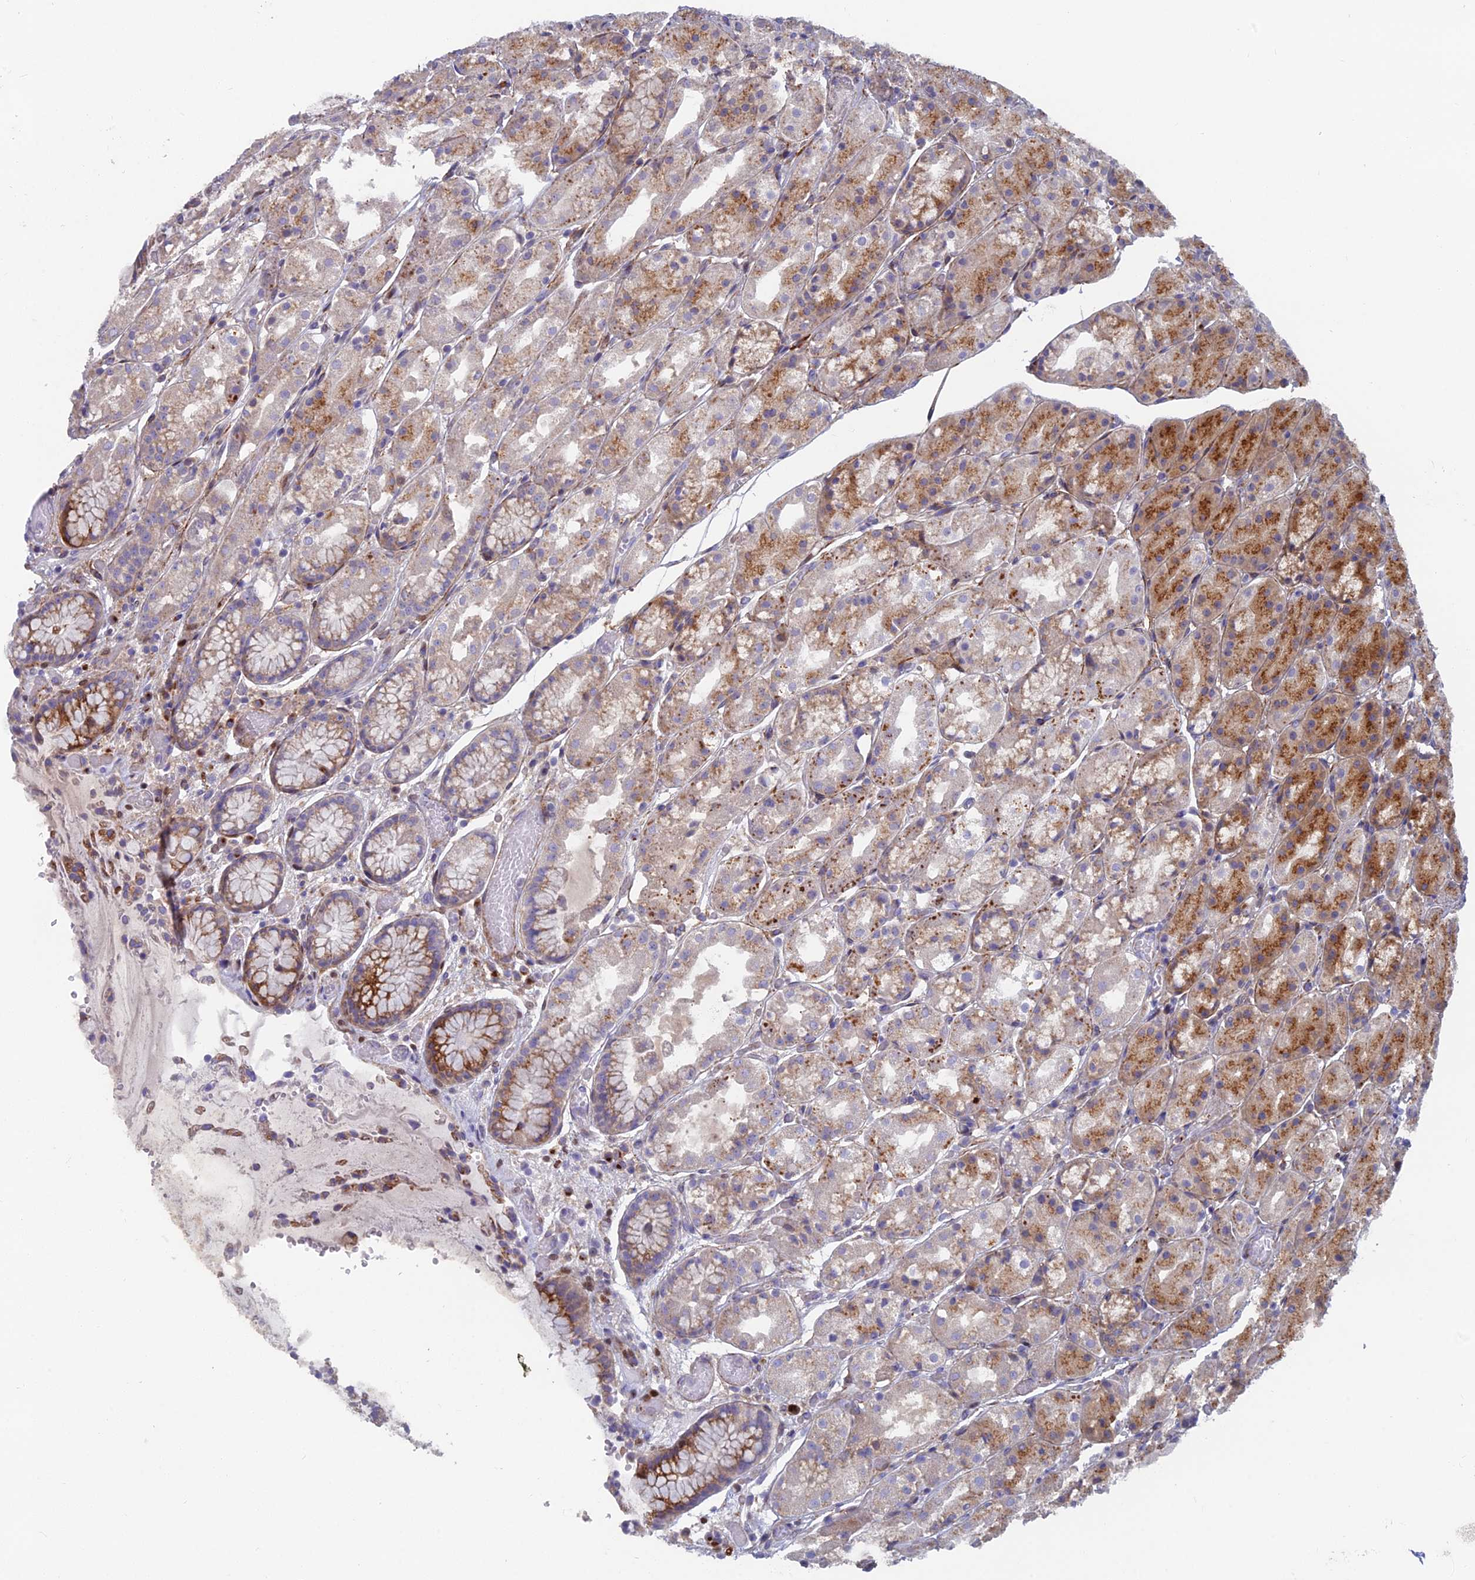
{"staining": {"intensity": "strong", "quantity": "25%-75%", "location": "cytoplasmic/membranous"}, "tissue": "stomach", "cell_type": "Glandular cells", "image_type": "normal", "snomed": [{"axis": "morphology", "description": "Normal tissue, NOS"}, {"axis": "topography", "description": "Stomach, upper"}], "caption": "Immunohistochemical staining of normal stomach demonstrates strong cytoplasmic/membranous protein expression in about 25%-75% of glandular cells.", "gene": "B9D2", "patient": {"sex": "male", "age": 72}}